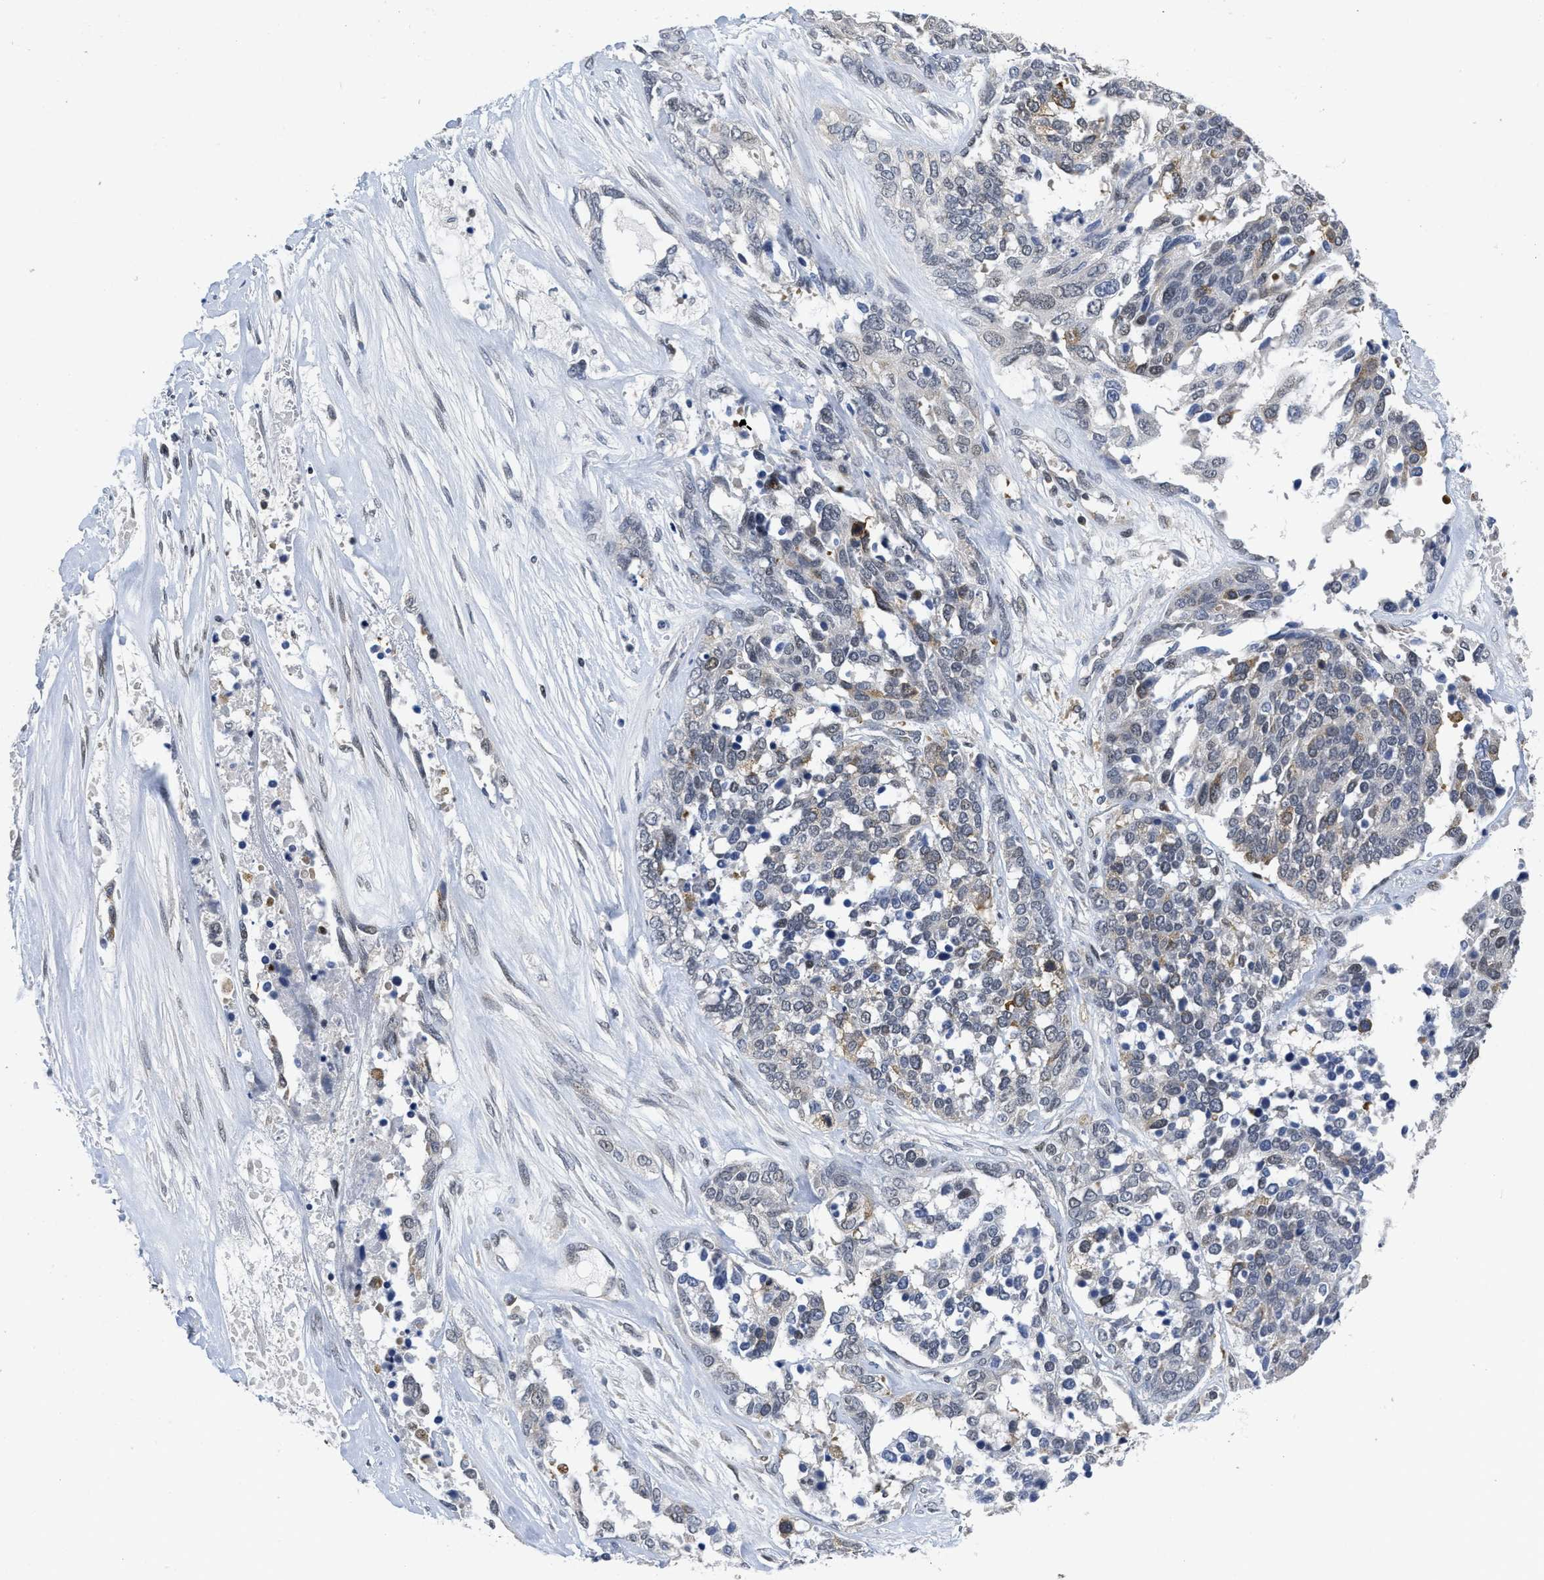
{"staining": {"intensity": "moderate", "quantity": "<25%", "location": "cytoplasmic/membranous,nuclear"}, "tissue": "ovarian cancer", "cell_type": "Tumor cells", "image_type": "cancer", "snomed": [{"axis": "morphology", "description": "Cystadenocarcinoma, serous, NOS"}, {"axis": "topography", "description": "Ovary"}], "caption": "Serous cystadenocarcinoma (ovarian) stained with DAB (3,3'-diaminobenzidine) IHC displays low levels of moderate cytoplasmic/membranous and nuclear staining in approximately <25% of tumor cells. The protein is stained brown, and the nuclei are stained in blue (DAB (3,3'-diaminobenzidine) IHC with brightfield microscopy, high magnification).", "gene": "HIF1A", "patient": {"sex": "female", "age": 44}}